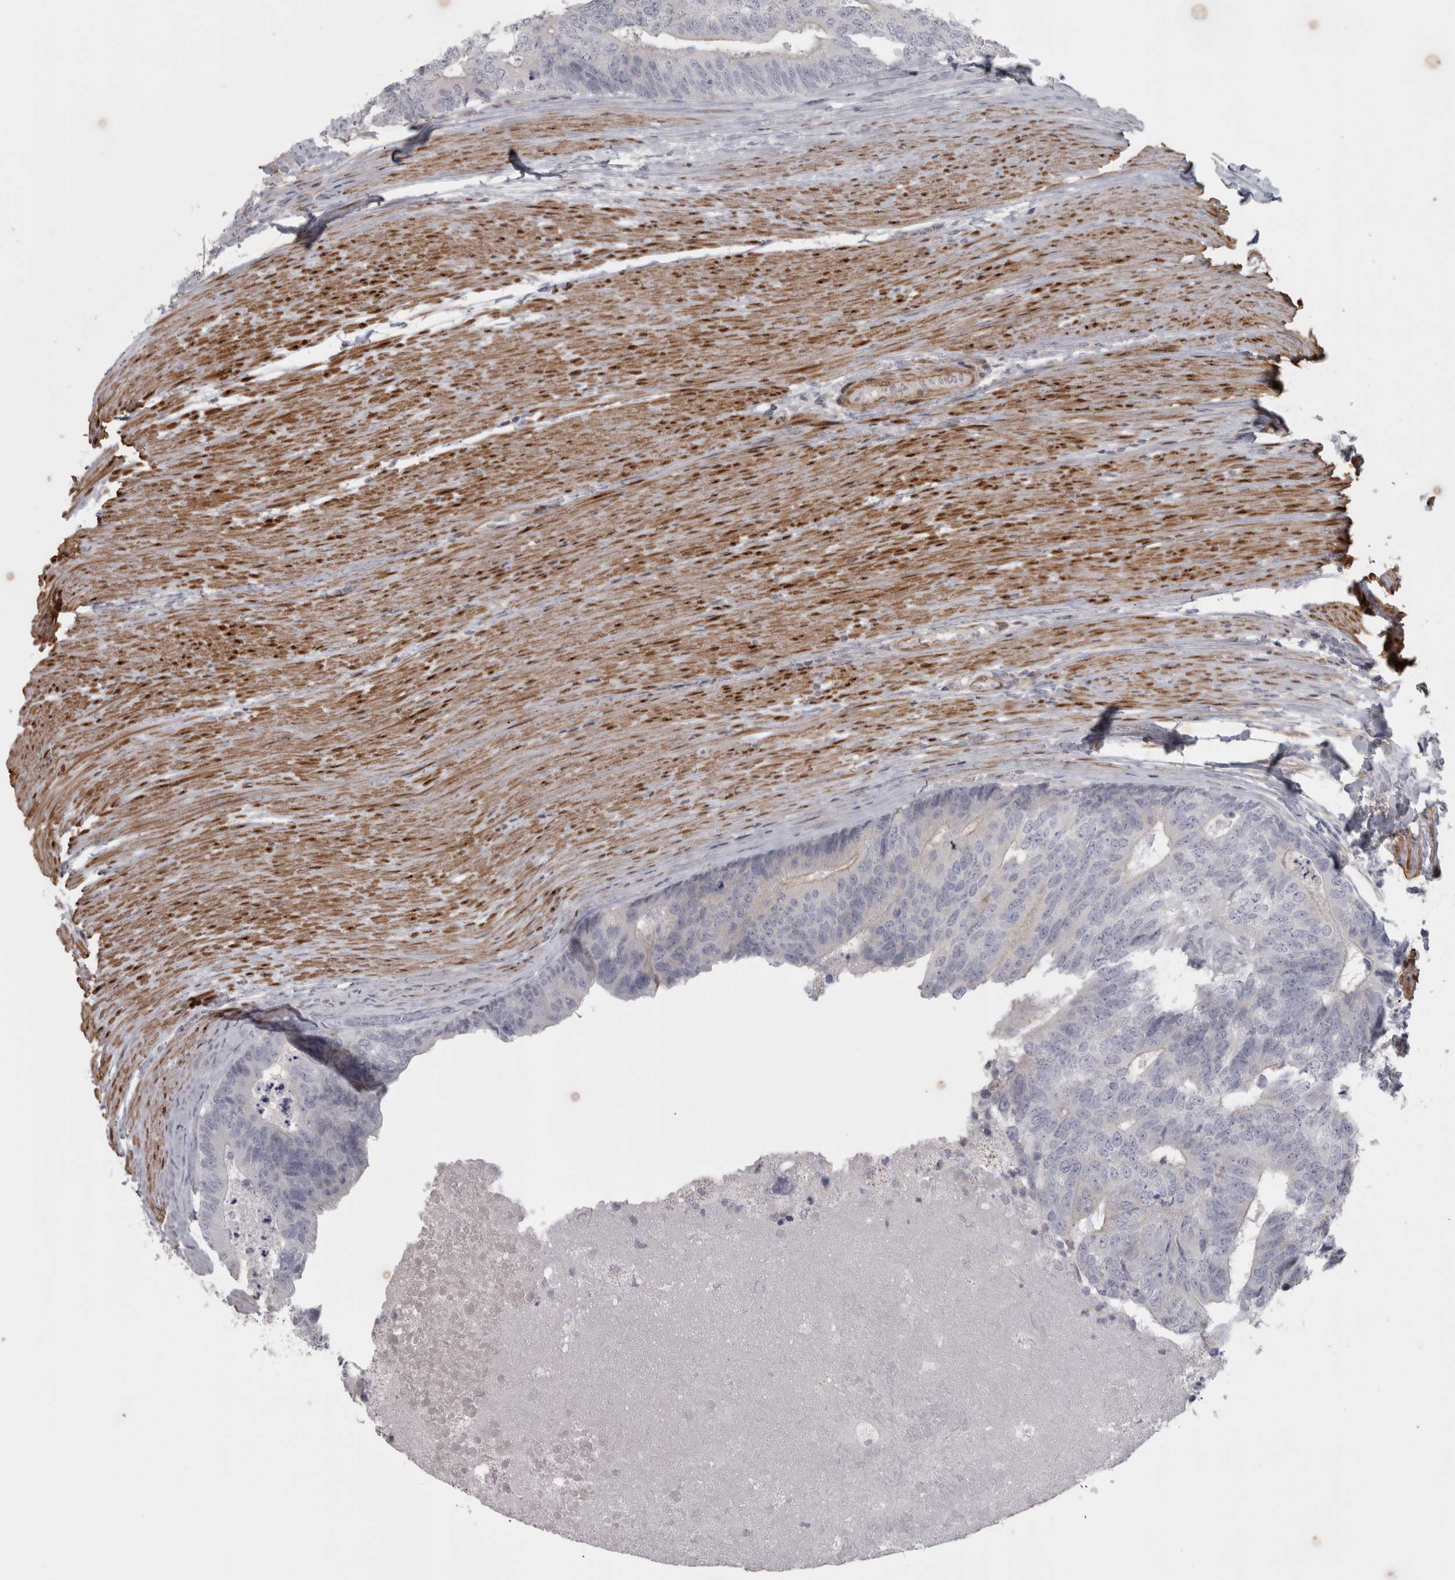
{"staining": {"intensity": "weak", "quantity": "<25%", "location": "cytoplasmic/membranous"}, "tissue": "colorectal cancer", "cell_type": "Tumor cells", "image_type": "cancer", "snomed": [{"axis": "morphology", "description": "Adenocarcinoma, NOS"}, {"axis": "topography", "description": "Colon"}], "caption": "There is no significant staining in tumor cells of colorectal cancer (adenocarcinoma).", "gene": "PPP1R12B", "patient": {"sex": "female", "age": 67}}